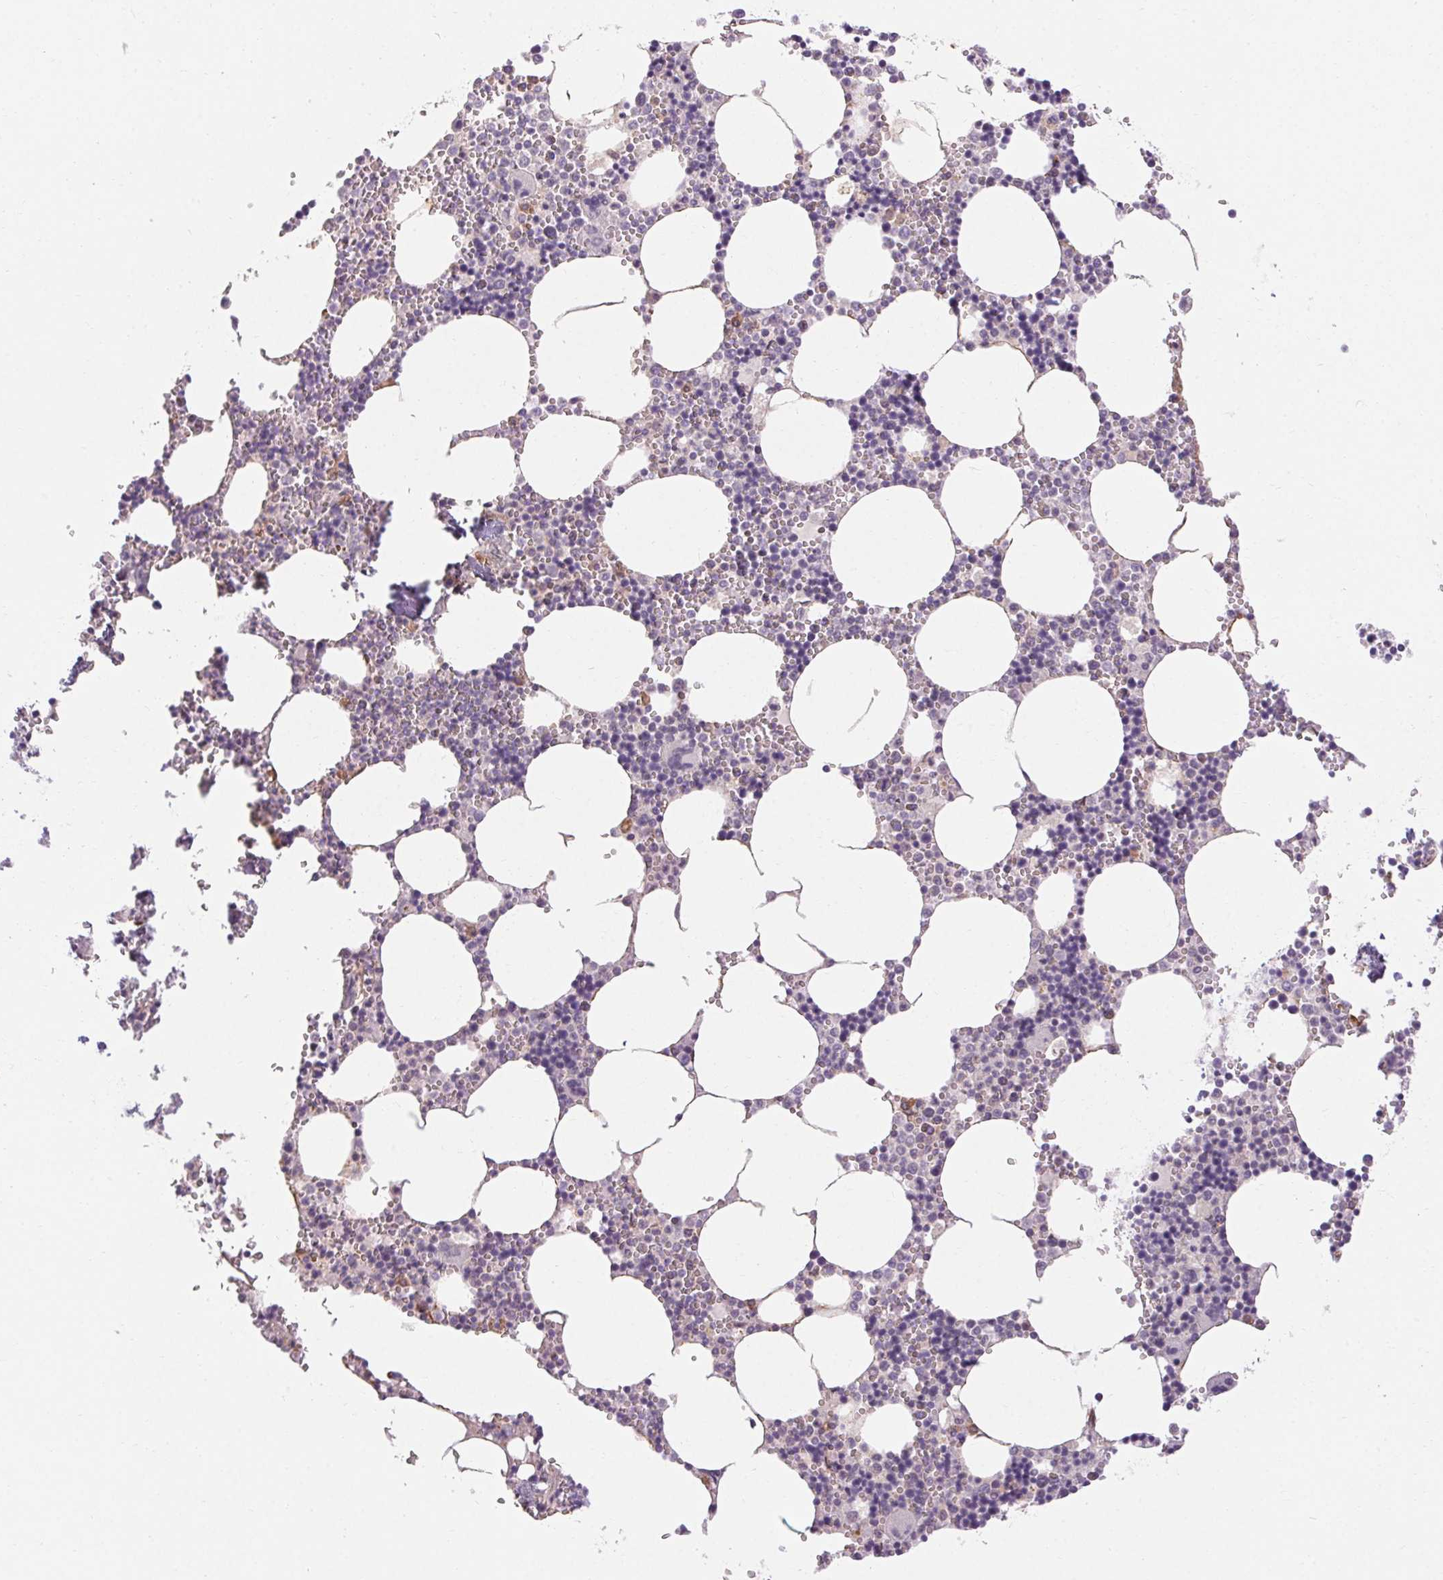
{"staining": {"intensity": "weak", "quantity": "<25%", "location": "cytoplasmic/membranous"}, "tissue": "bone marrow", "cell_type": "Hematopoietic cells", "image_type": "normal", "snomed": [{"axis": "morphology", "description": "Normal tissue, NOS"}, {"axis": "topography", "description": "Bone marrow"}], "caption": "Immunohistochemistry histopathology image of unremarkable human bone marrow stained for a protein (brown), which displays no staining in hematopoietic cells.", "gene": "TMEM52B", "patient": {"sex": "male", "age": 54}}